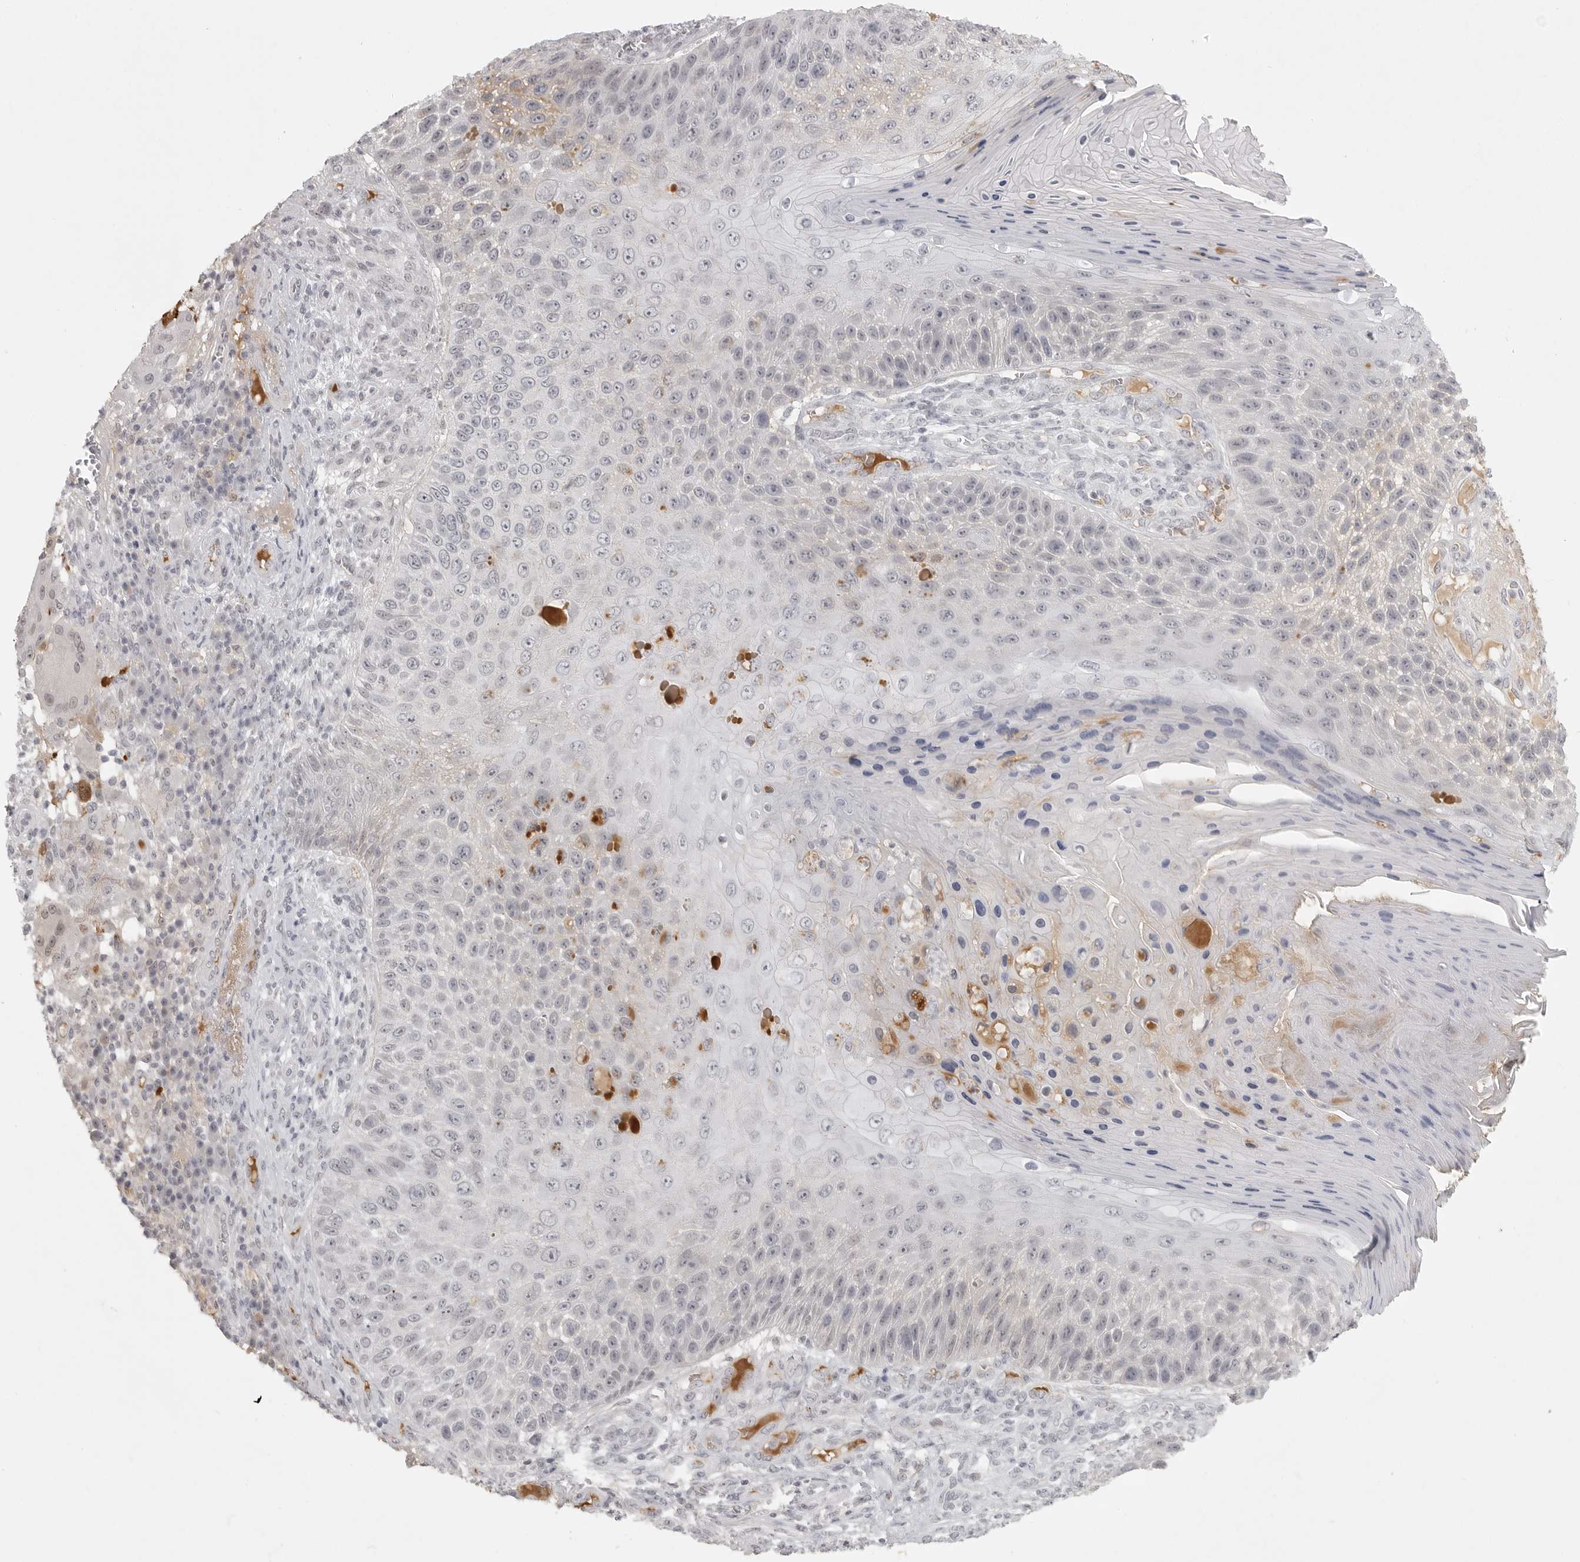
{"staining": {"intensity": "negative", "quantity": "none", "location": "none"}, "tissue": "skin cancer", "cell_type": "Tumor cells", "image_type": "cancer", "snomed": [{"axis": "morphology", "description": "Squamous cell carcinoma, NOS"}, {"axis": "topography", "description": "Skin"}], "caption": "The histopathology image reveals no significant expression in tumor cells of skin cancer. Nuclei are stained in blue.", "gene": "TCTN3", "patient": {"sex": "female", "age": 88}}